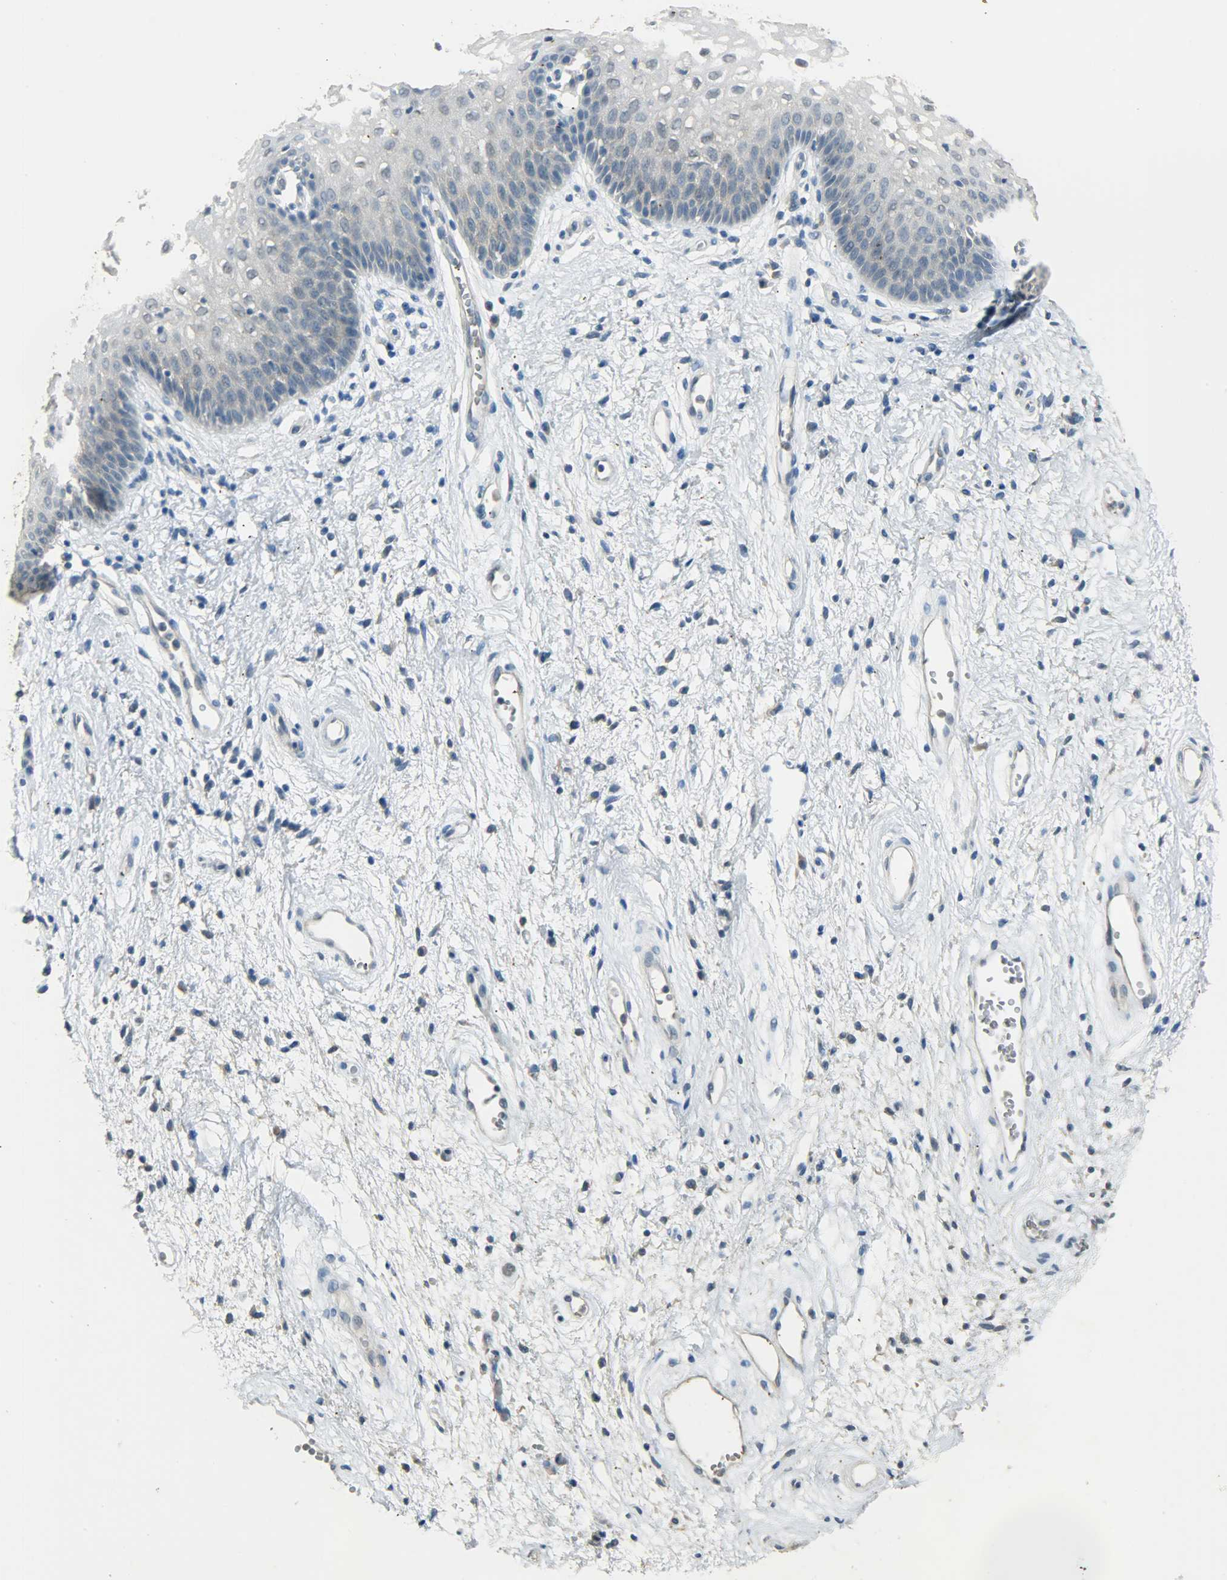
{"staining": {"intensity": "negative", "quantity": "none", "location": "none"}, "tissue": "vagina", "cell_type": "Squamous epithelial cells", "image_type": "normal", "snomed": [{"axis": "morphology", "description": "Normal tissue, NOS"}, {"axis": "topography", "description": "Vagina"}], "caption": "There is no significant positivity in squamous epithelial cells of vagina. (DAB (3,3'-diaminobenzidine) immunohistochemistry visualized using brightfield microscopy, high magnification).", "gene": "PRMT5", "patient": {"sex": "female", "age": 34}}